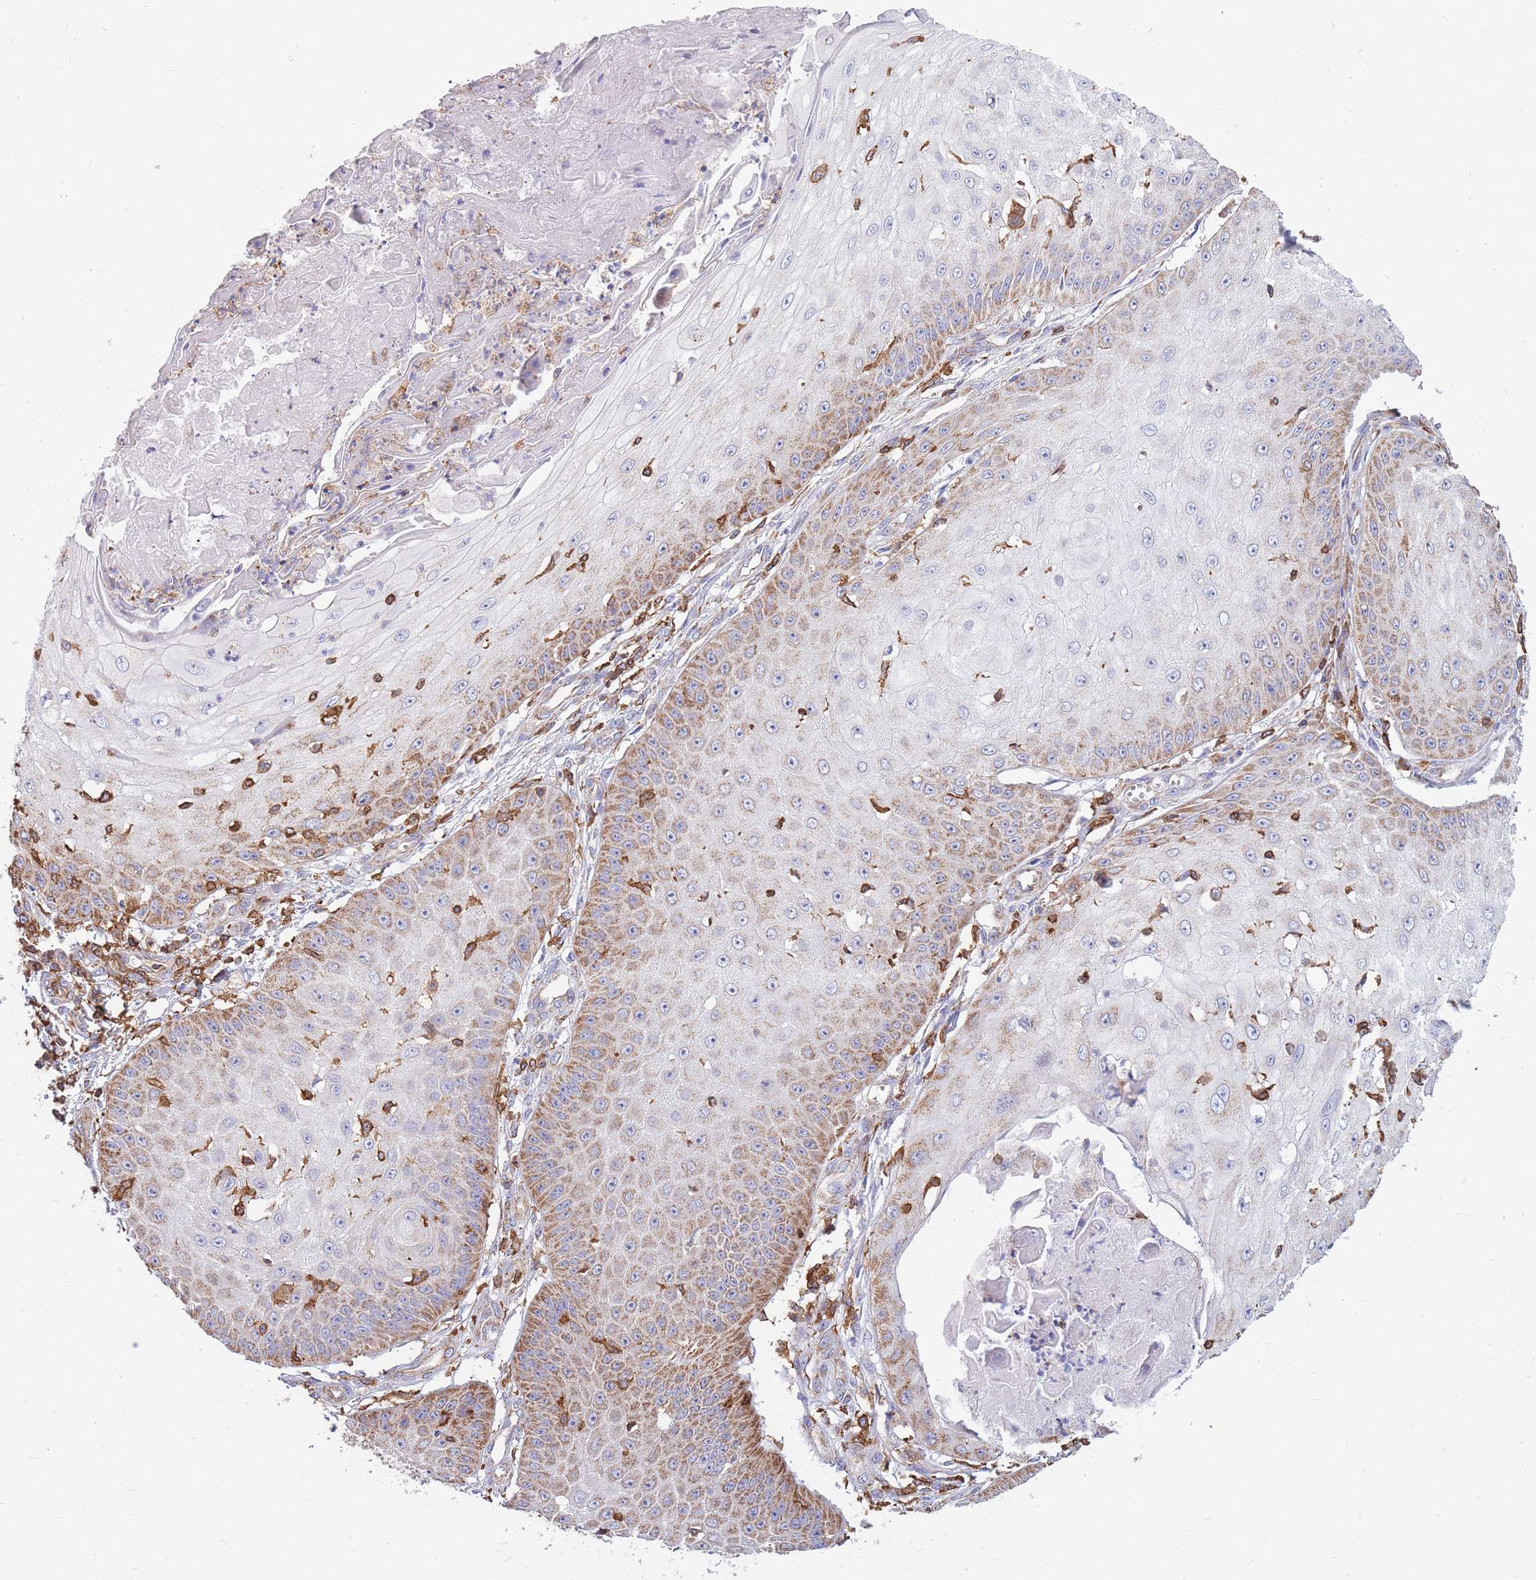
{"staining": {"intensity": "moderate", "quantity": "<25%", "location": "cytoplasmic/membranous"}, "tissue": "skin cancer", "cell_type": "Tumor cells", "image_type": "cancer", "snomed": [{"axis": "morphology", "description": "Squamous cell carcinoma, NOS"}, {"axis": "topography", "description": "Skin"}], "caption": "About <25% of tumor cells in human skin squamous cell carcinoma show moderate cytoplasmic/membranous protein positivity as visualized by brown immunohistochemical staining.", "gene": "MRPL54", "patient": {"sex": "male", "age": 70}}